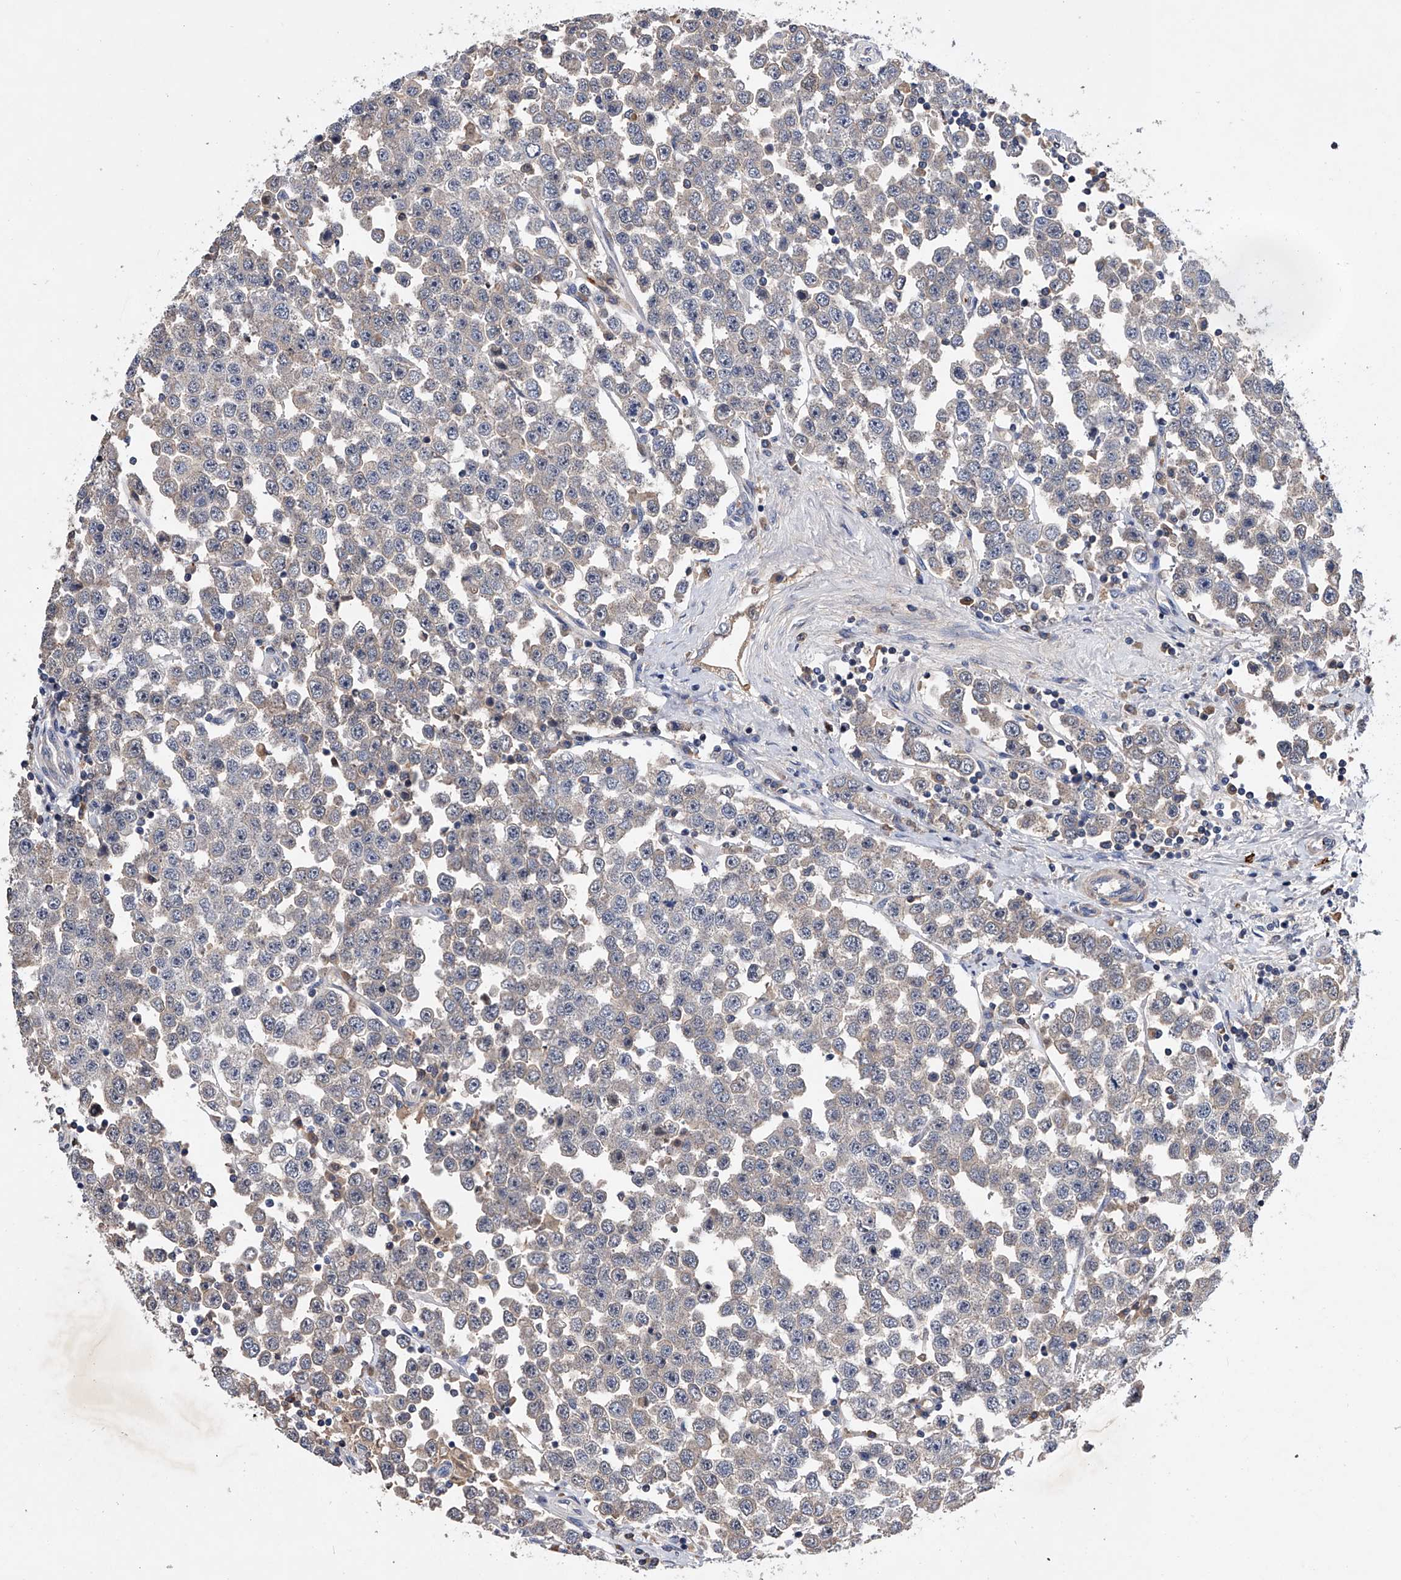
{"staining": {"intensity": "negative", "quantity": "none", "location": "none"}, "tissue": "testis cancer", "cell_type": "Tumor cells", "image_type": "cancer", "snomed": [{"axis": "morphology", "description": "Seminoma, NOS"}, {"axis": "topography", "description": "Testis"}], "caption": "An immunohistochemistry (IHC) histopathology image of testis seminoma is shown. There is no staining in tumor cells of testis seminoma.", "gene": "ZNF30", "patient": {"sex": "male", "age": 28}}